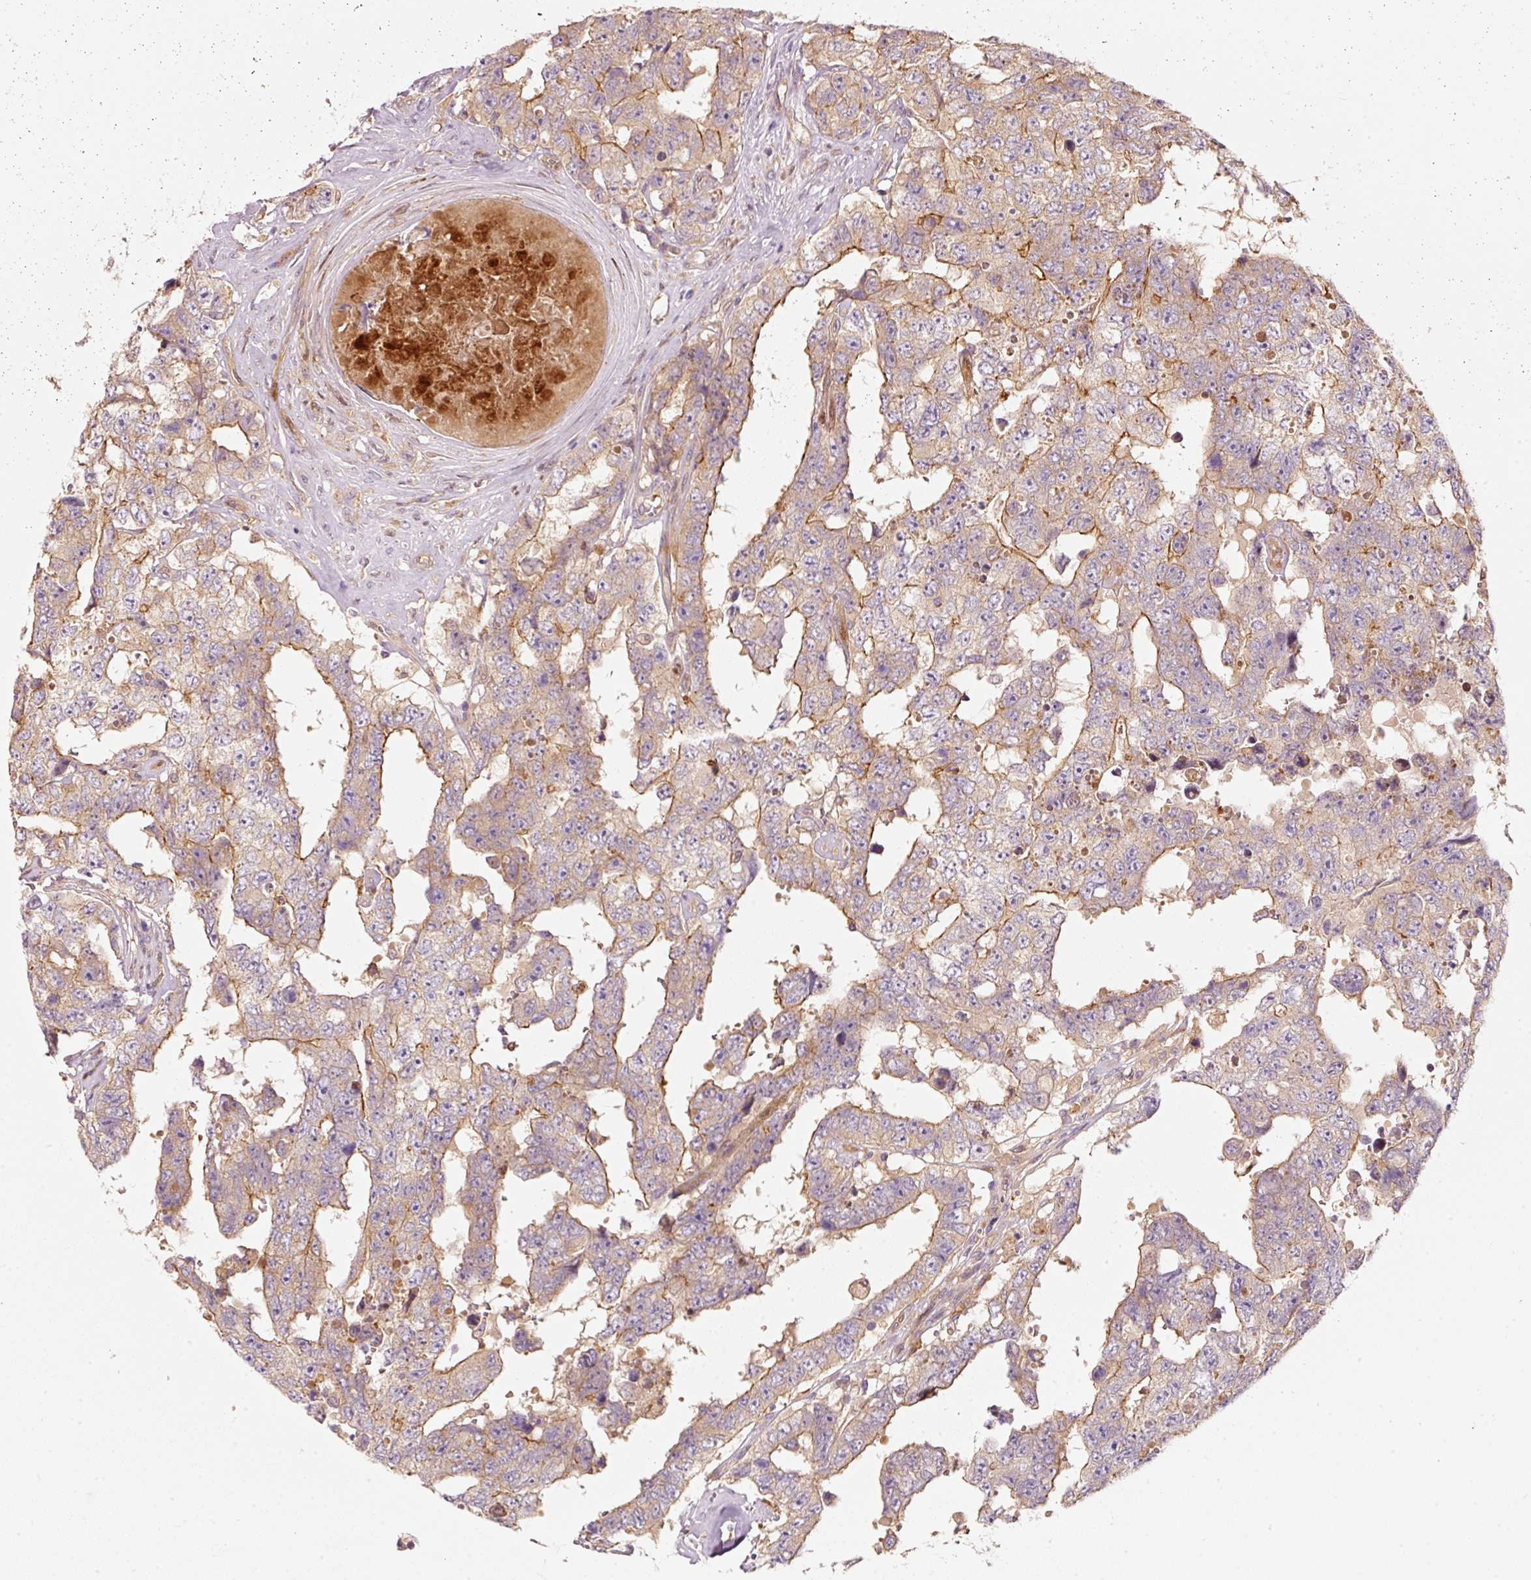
{"staining": {"intensity": "moderate", "quantity": "25%-75%", "location": "cytoplasmic/membranous"}, "tissue": "testis cancer", "cell_type": "Tumor cells", "image_type": "cancer", "snomed": [{"axis": "morphology", "description": "Normal tissue, NOS"}, {"axis": "morphology", "description": "Carcinoma, Embryonal, NOS"}, {"axis": "topography", "description": "Testis"}, {"axis": "topography", "description": "Epididymis"}], "caption": "IHC staining of embryonal carcinoma (testis), which displays medium levels of moderate cytoplasmic/membranous staining in approximately 25%-75% of tumor cells indicating moderate cytoplasmic/membranous protein staining. The staining was performed using DAB (brown) for protein detection and nuclei were counterstained in hematoxylin (blue).", "gene": "IQGAP2", "patient": {"sex": "male", "age": 25}}